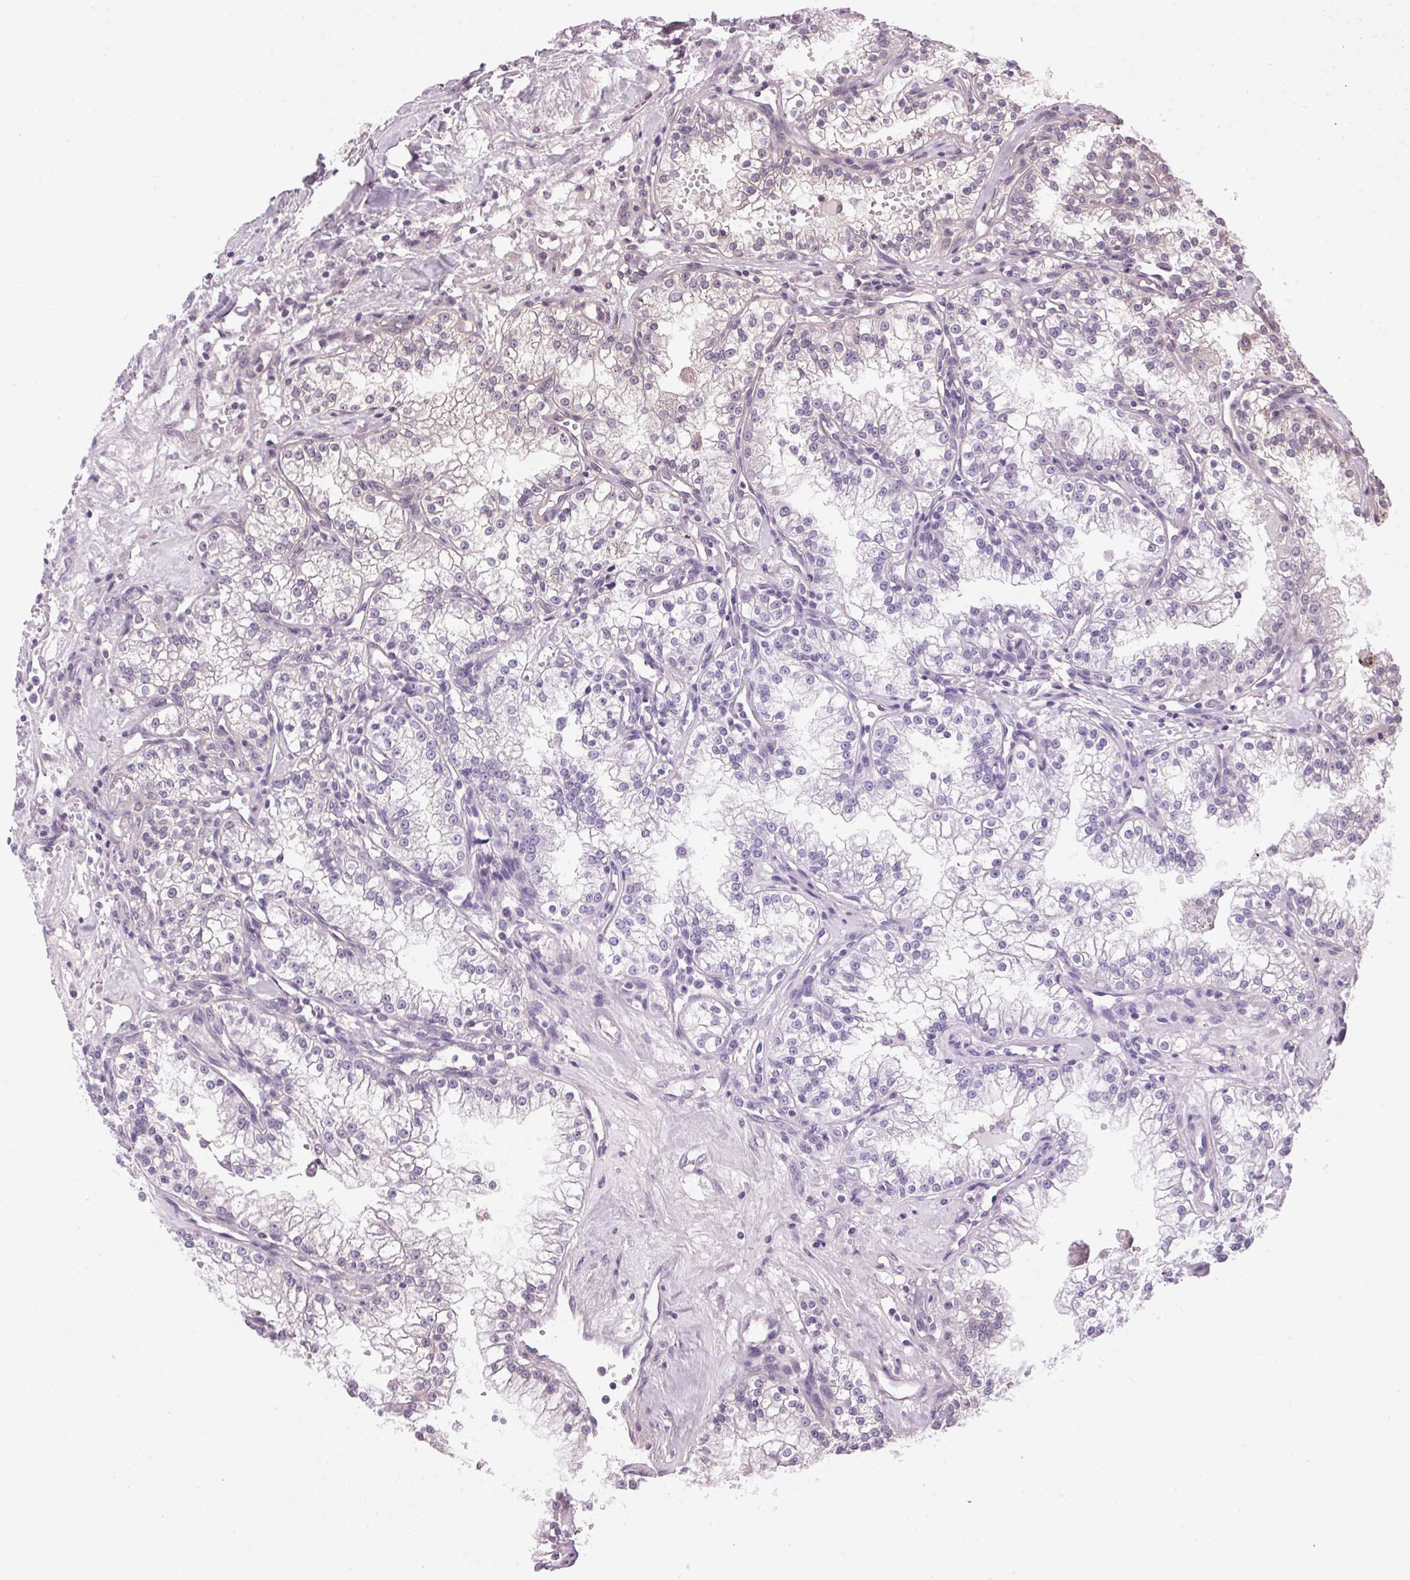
{"staining": {"intensity": "negative", "quantity": "none", "location": "none"}, "tissue": "renal cancer", "cell_type": "Tumor cells", "image_type": "cancer", "snomed": [{"axis": "morphology", "description": "Adenocarcinoma, NOS"}, {"axis": "topography", "description": "Kidney"}], "caption": "DAB immunohistochemical staining of human renal adenocarcinoma reveals no significant staining in tumor cells.", "gene": "SP7", "patient": {"sex": "male", "age": 36}}